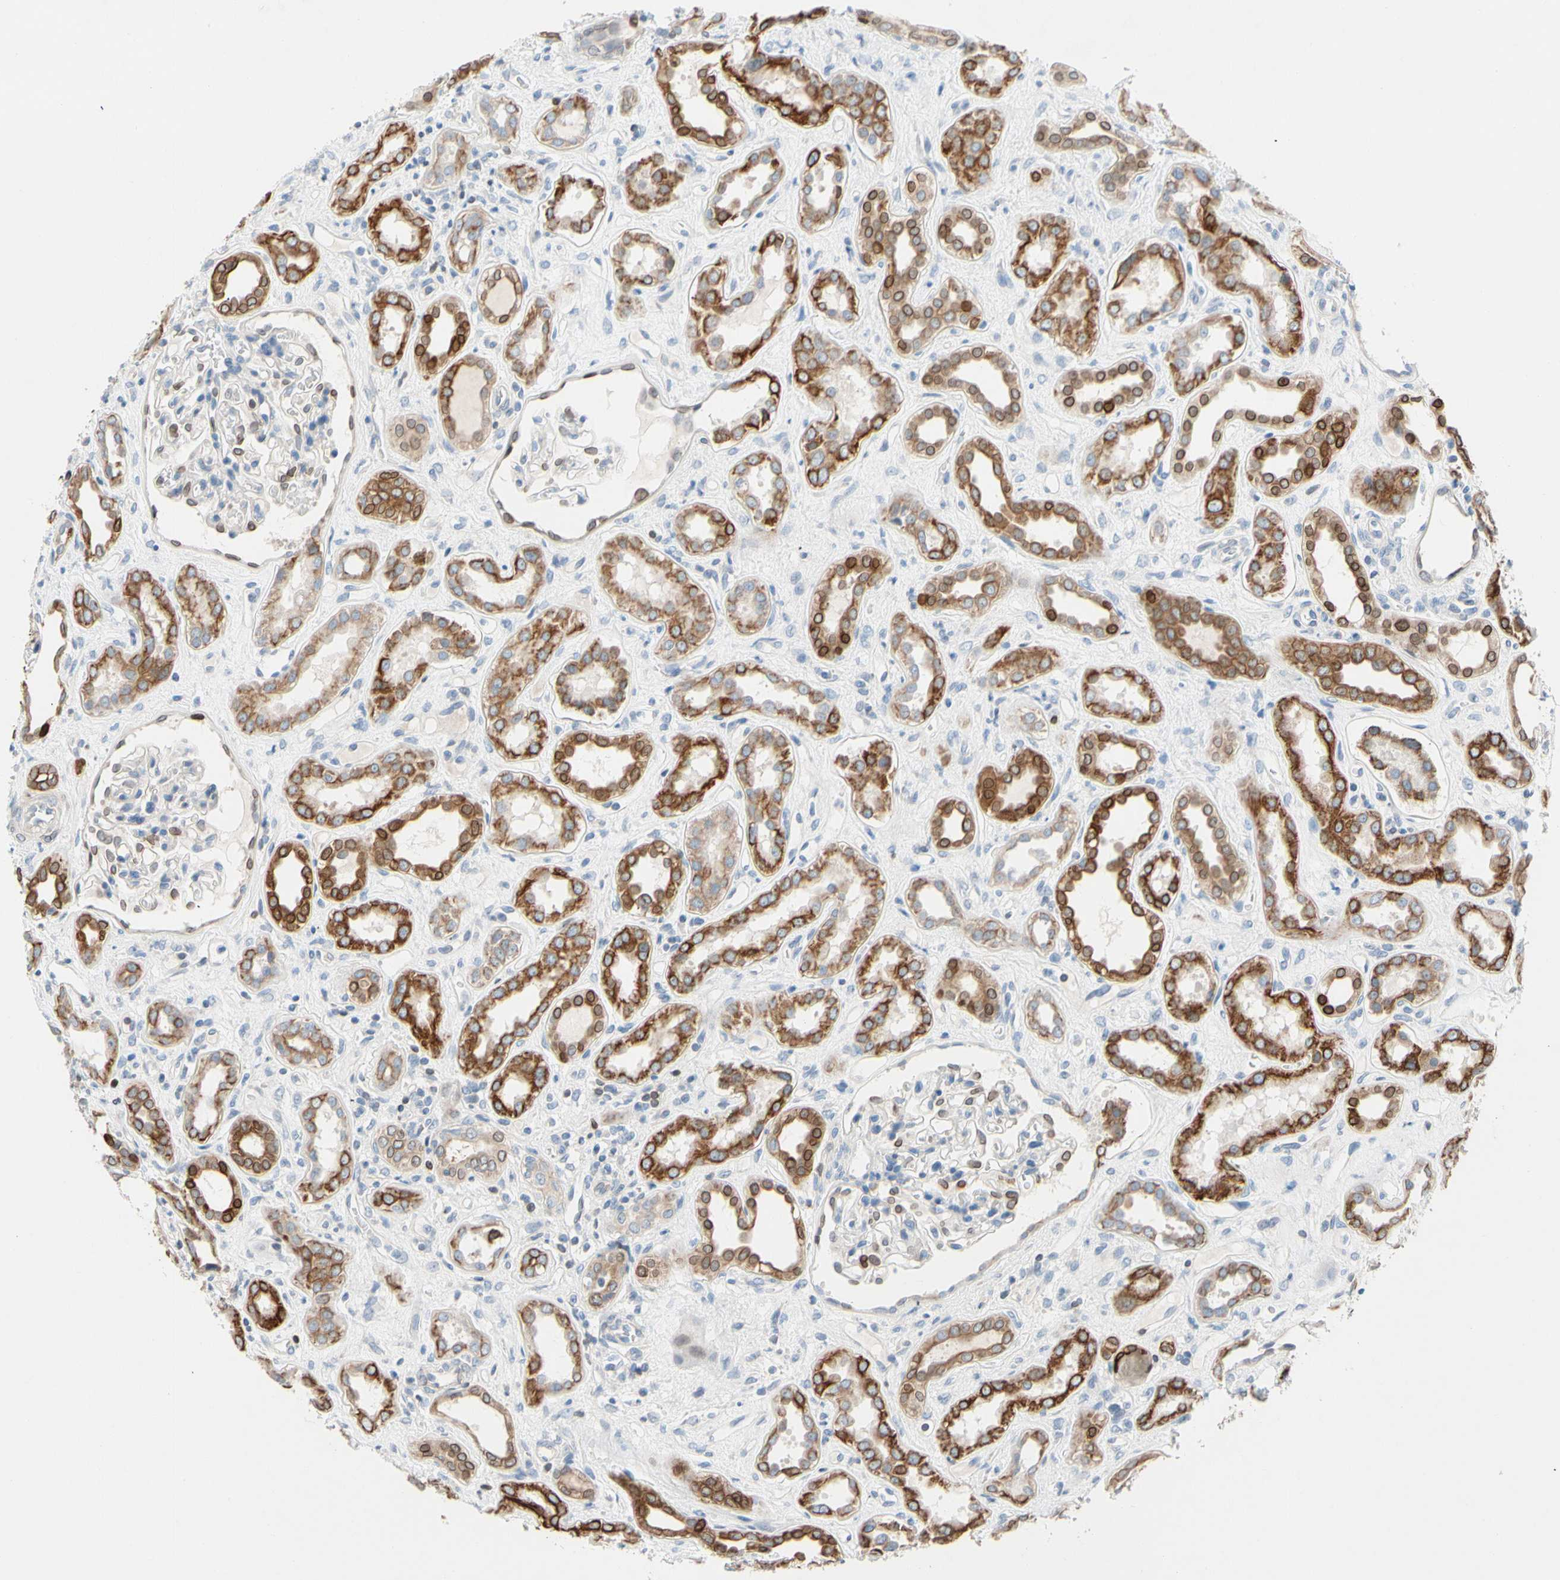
{"staining": {"intensity": "moderate", "quantity": "<25%", "location": "cytoplasmic/membranous,nuclear"}, "tissue": "kidney", "cell_type": "Cells in glomeruli", "image_type": "normal", "snomed": [{"axis": "morphology", "description": "Normal tissue, NOS"}, {"axis": "topography", "description": "Kidney"}], "caption": "Immunohistochemistry (IHC) staining of benign kidney, which displays low levels of moderate cytoplasmic/membranous,nuclear positivity in approximately <25% of cells in glomeruli indicating moderate cytoplasmic/membranous,nuclear protein expression. The staining was performed using DAB (3,3'-diaminobenzidine) (brown) for protein detection and nuclei were counterstained in hematoxylin (blue).", "gene": "ZNF132", "patient": {"sex": "male", "age": 59}}